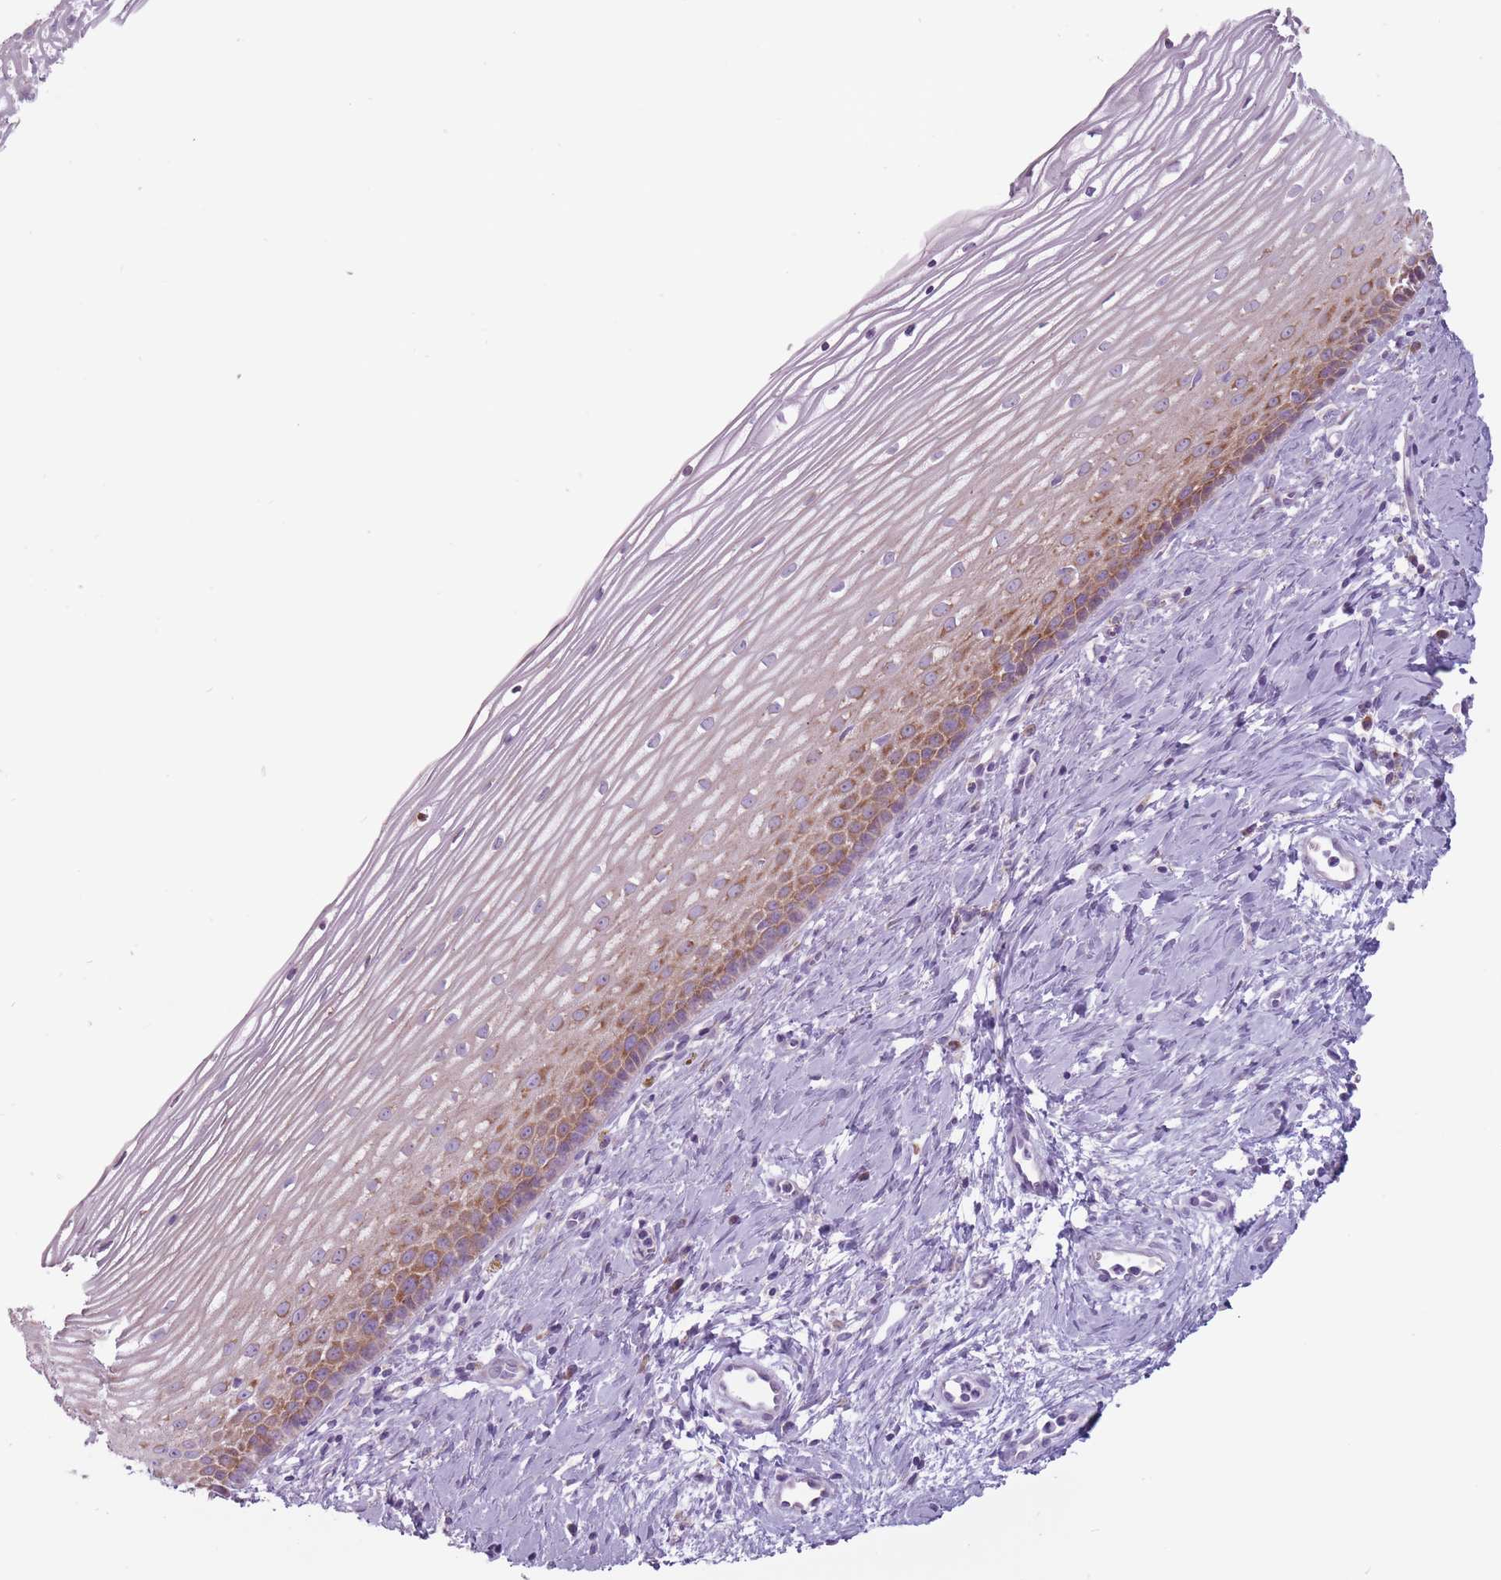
{"staining": {"intensity": "moderate", "quantity": "25%-75%", "location": "cytoplasmic/membranous"}, "tissue": "cervix", "cell_type": "Glandular cells", "image_type": "normal", "snomed": [{"axis": "morphology", "description": "Normal tissue, NOS"}, {"axis": "topography", "description": "Cervix"}], "caption": "A medium amount of moderate cytoplasmic/membranous positivity is seen in about 25%-75% of glandular cells in unremarkable cervix. (DAB = brown stain, brightfield microscopy at high magnification).", "gene": "RPL18", "patient": {"sex": "female", "age": 47}}